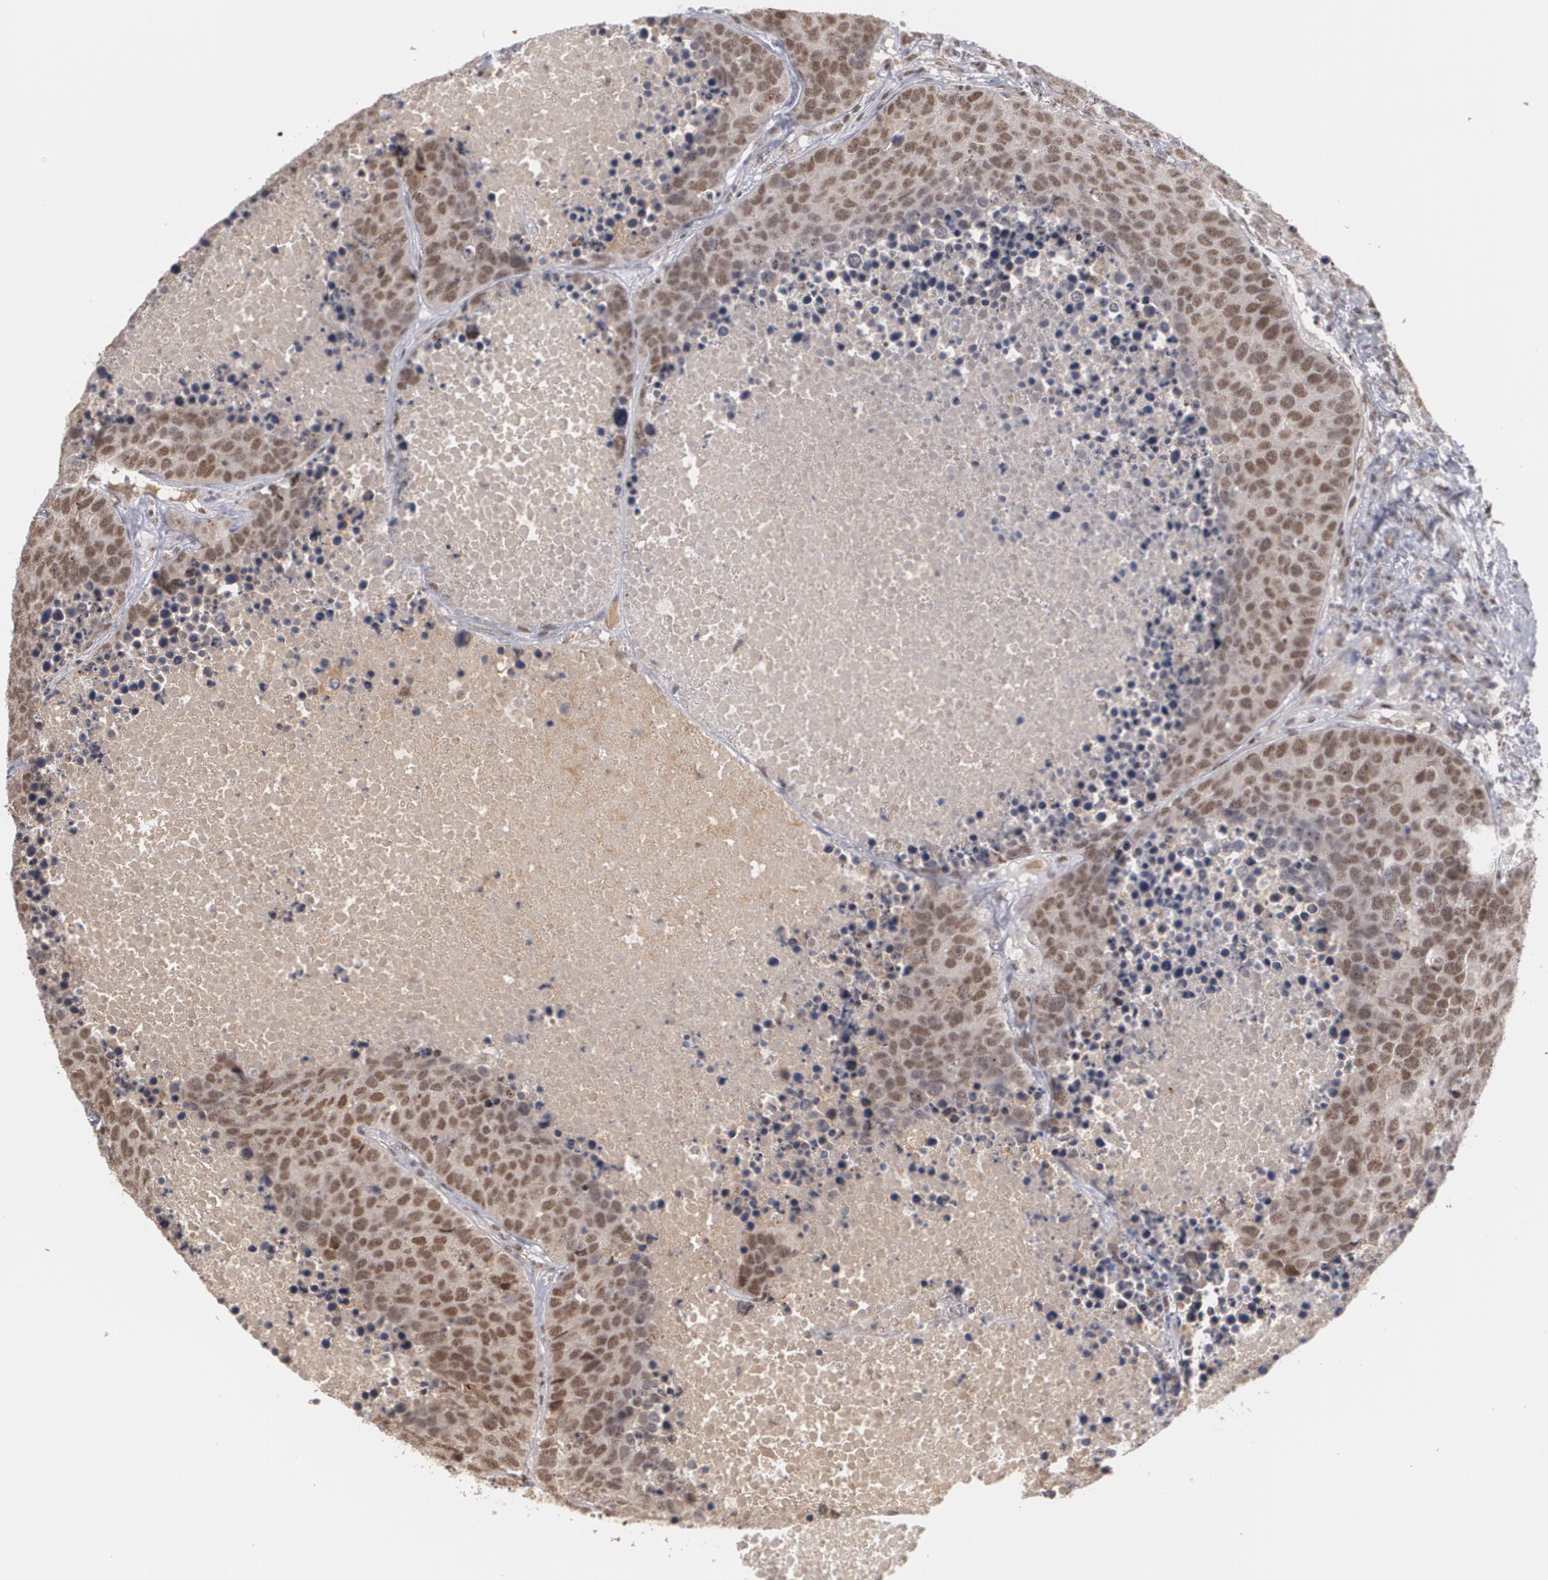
{"staining": {"intensity": "moderate", "quantity": ">75%", "location": "nuclear"}, "tissue": "carcinoid", "cell_type": "Tumor cells", "image_type": "cancer", "snomed": [{"axis": "morphology", "description": "Carcinoid, malignant, NOS"}, {"axis": "topography", "description": "Lung"}], "caption": "Approximately >75% of tumor cells in human carcinoid demonstrate moderate nuclear protein staining as visualized by brown immunohistochemical staining.", "gene": "ZNF234", "patient": {"sex": "male", "age": 60}}